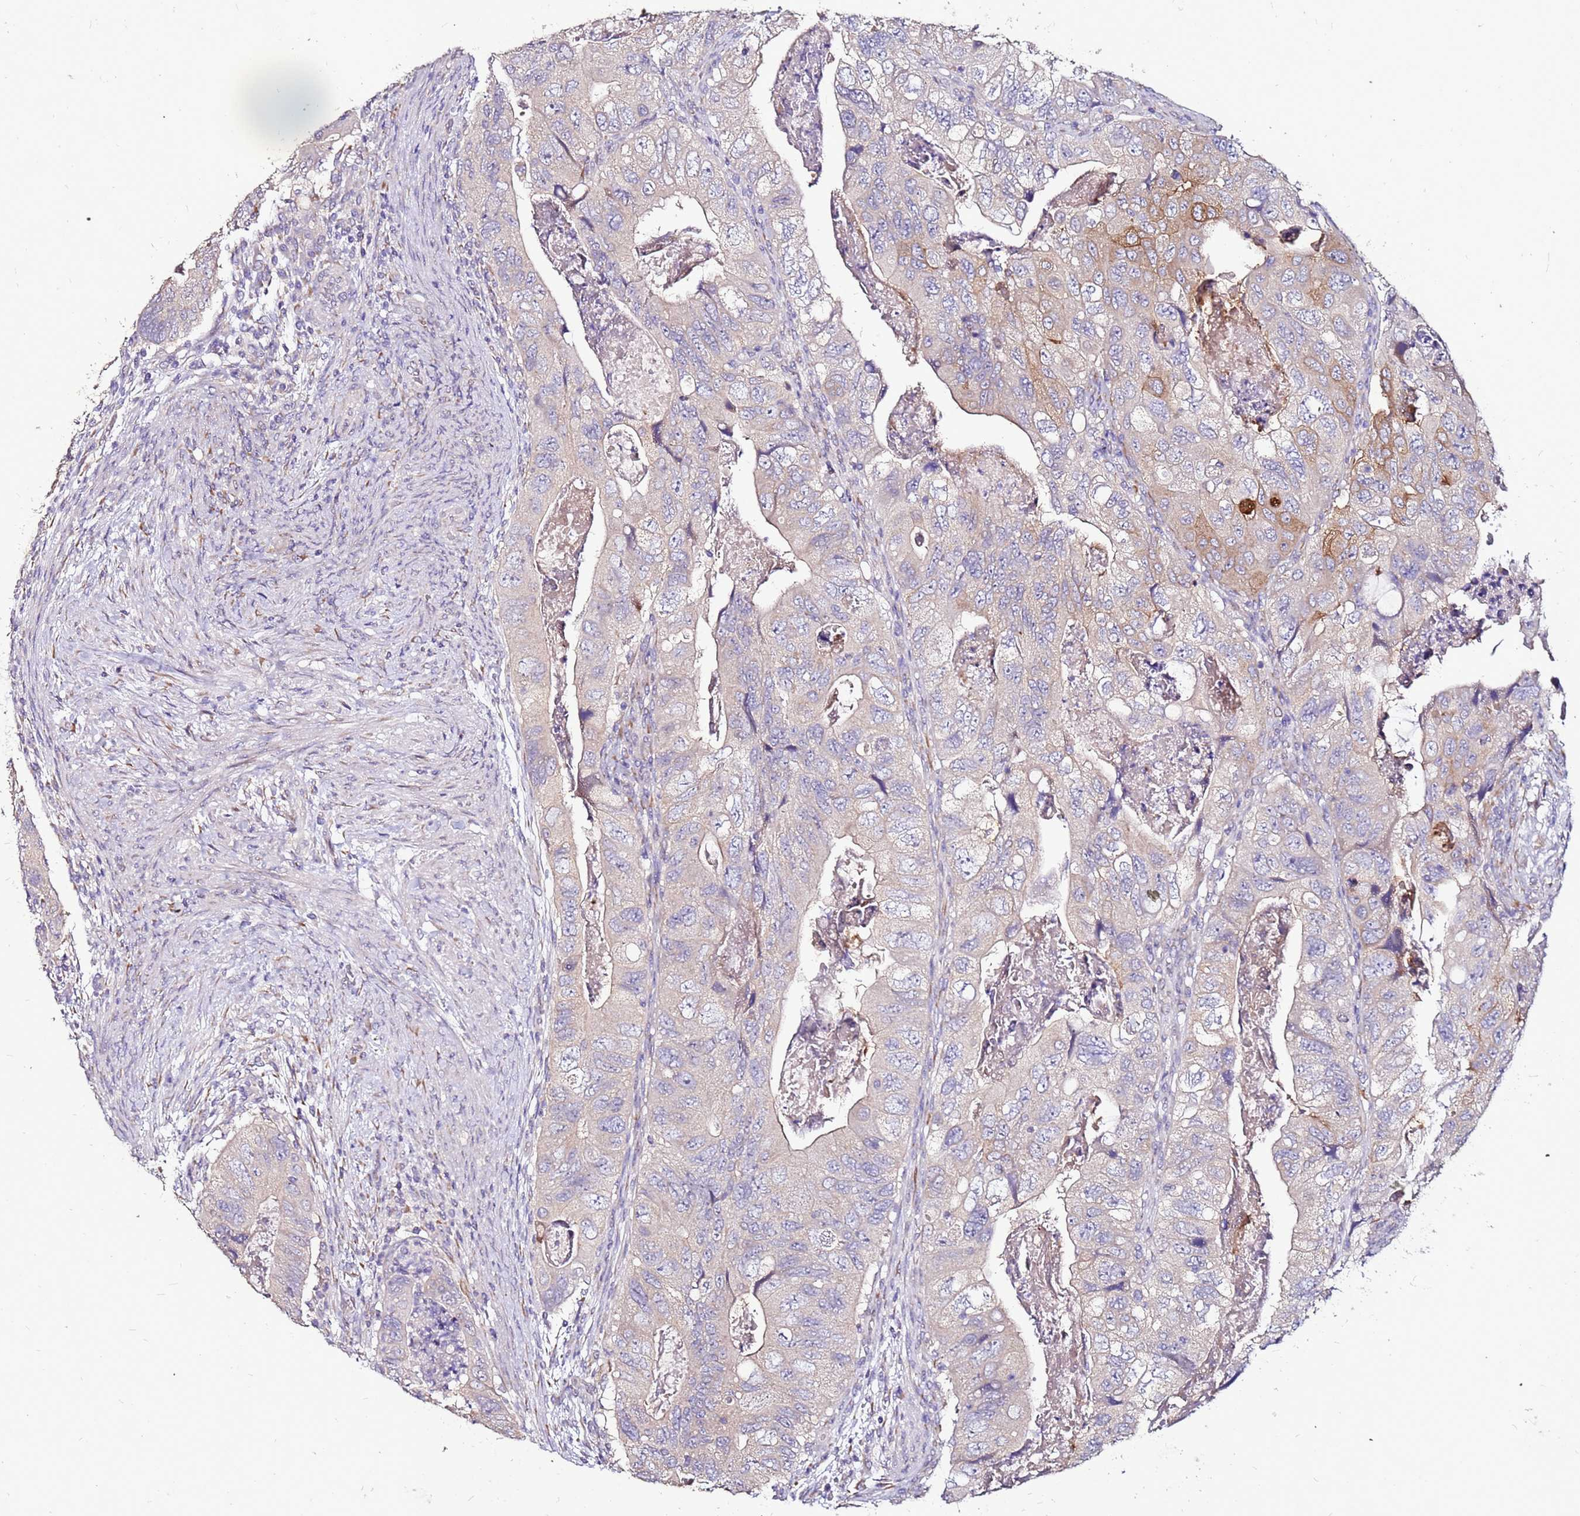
{"staining": {"intensity": "weak", "quantity": "25%-75%", "location": "cytoplasmic/membranous"}, "tissue": "colorectal cancer", "cell_type": "Tumor cells", "image_type": "cancer", "snomed": [{"axis": "morphology", "description": "Adenocarcinoma, NOS"}, {"axis": "topography", "description": "Rectum"}], "caption": "Immunohistochemical staining of human colorectal adenocarcinoma demonstrates low levels of weak cytoplasmic/membranous protein staining in about 25%-75% of tumor cells.", "gene": "SLC44A3", "patient": {"sex": "male", "age": 63}}